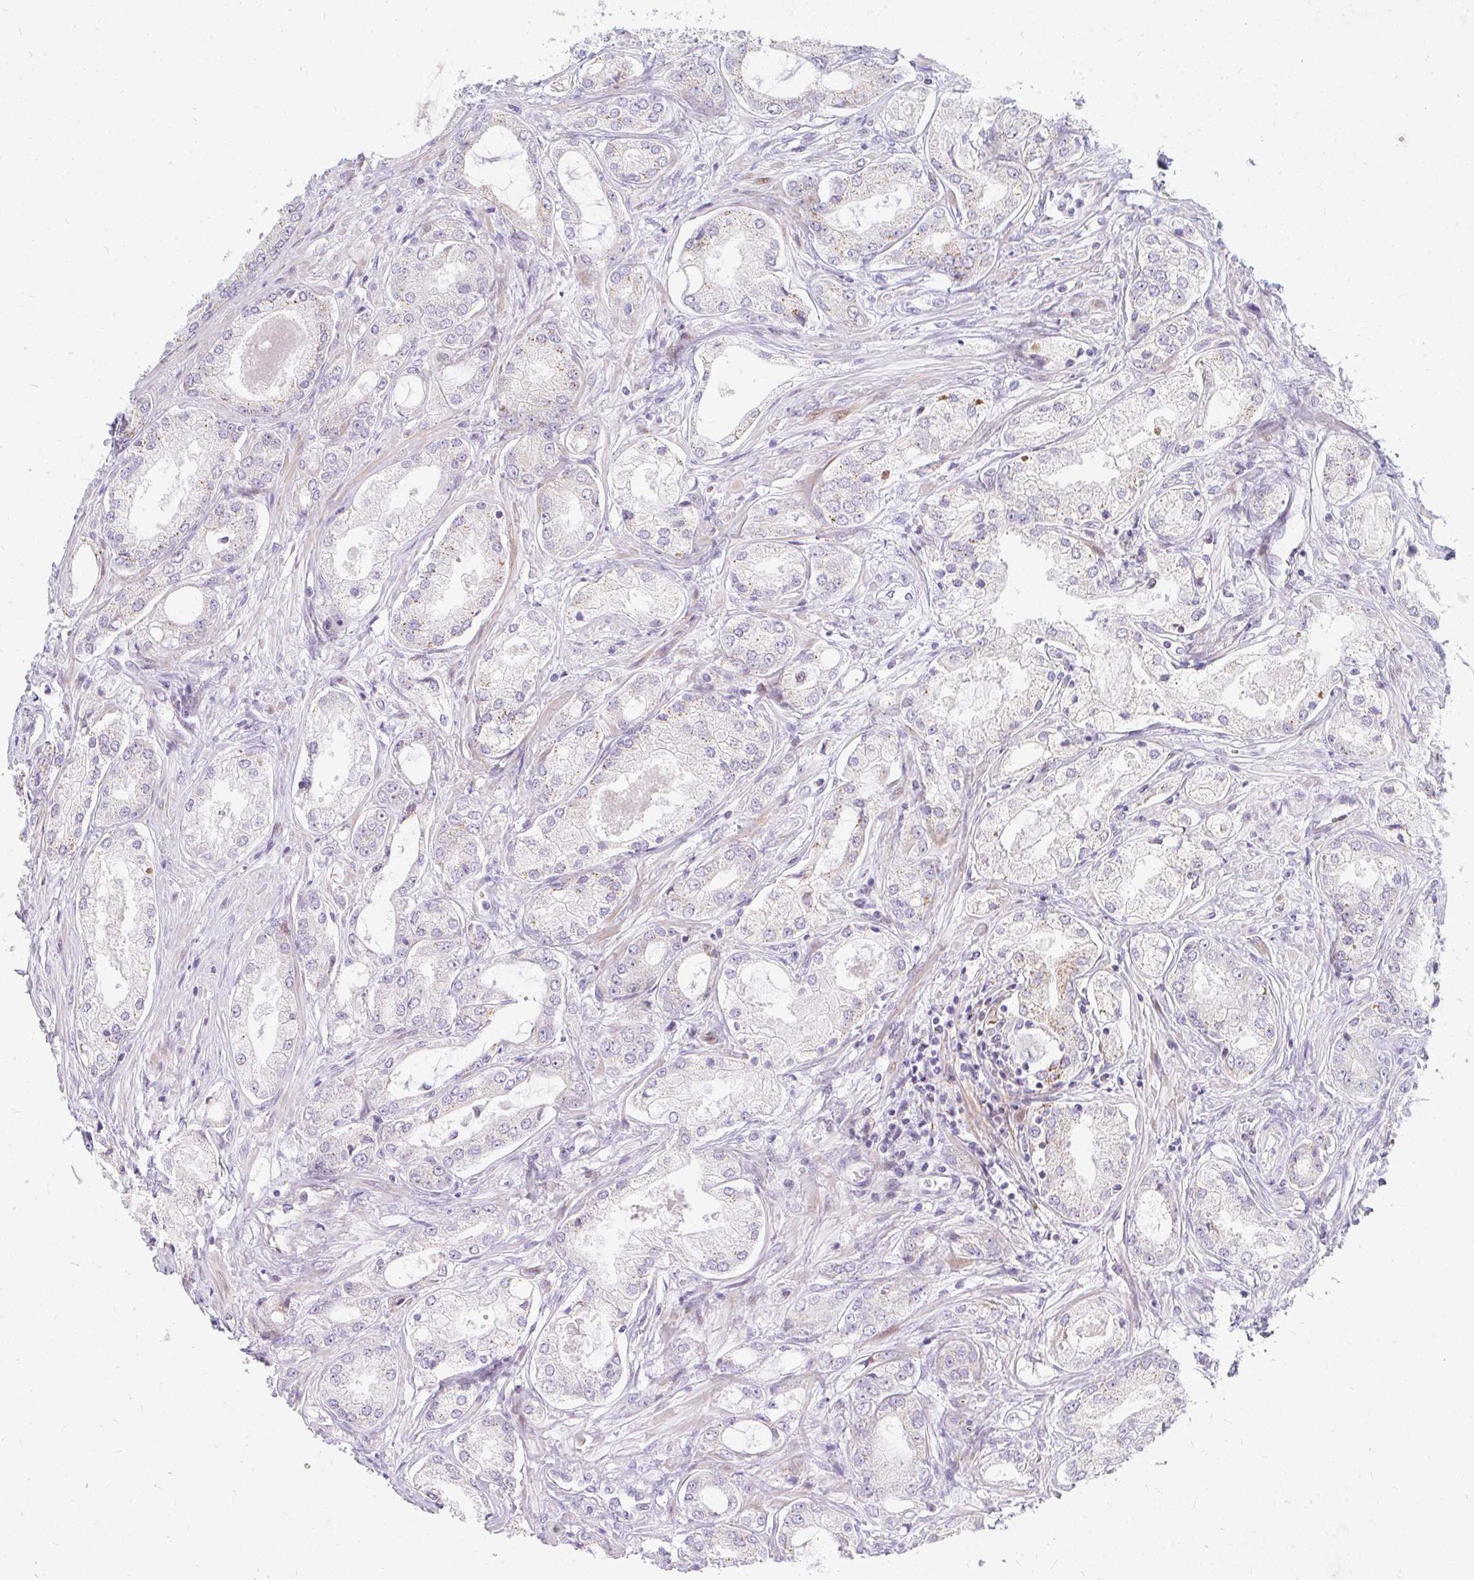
{"staining": {"intensity": "moderate", "quantity": "<25%", "location": "cytoplasmic/membranous"}, "tissue": "prostate cancer", "cell_type": "Tumor cells", "image_type": "cancer", "snomed": [{"axis": "morphology", "description": "Adenocarcinoma, Low grade"}, {"axis": "topography", "description": "Prostate"}], "caption": "Protein staining of low-grade adenocarcinoma (prostate) tissue demonstrates moderate cytoplasmic/membranous expression in approximately <25% of tumor cells. The staining is performed using DAB (3,3'-diaminobenzidine) brown chromogen to label protein expression. The nuclei are counter-stained blue using hematoxylin.", "gene": "PLA2G5", "patient": {"sex": "male", "age": 68}}